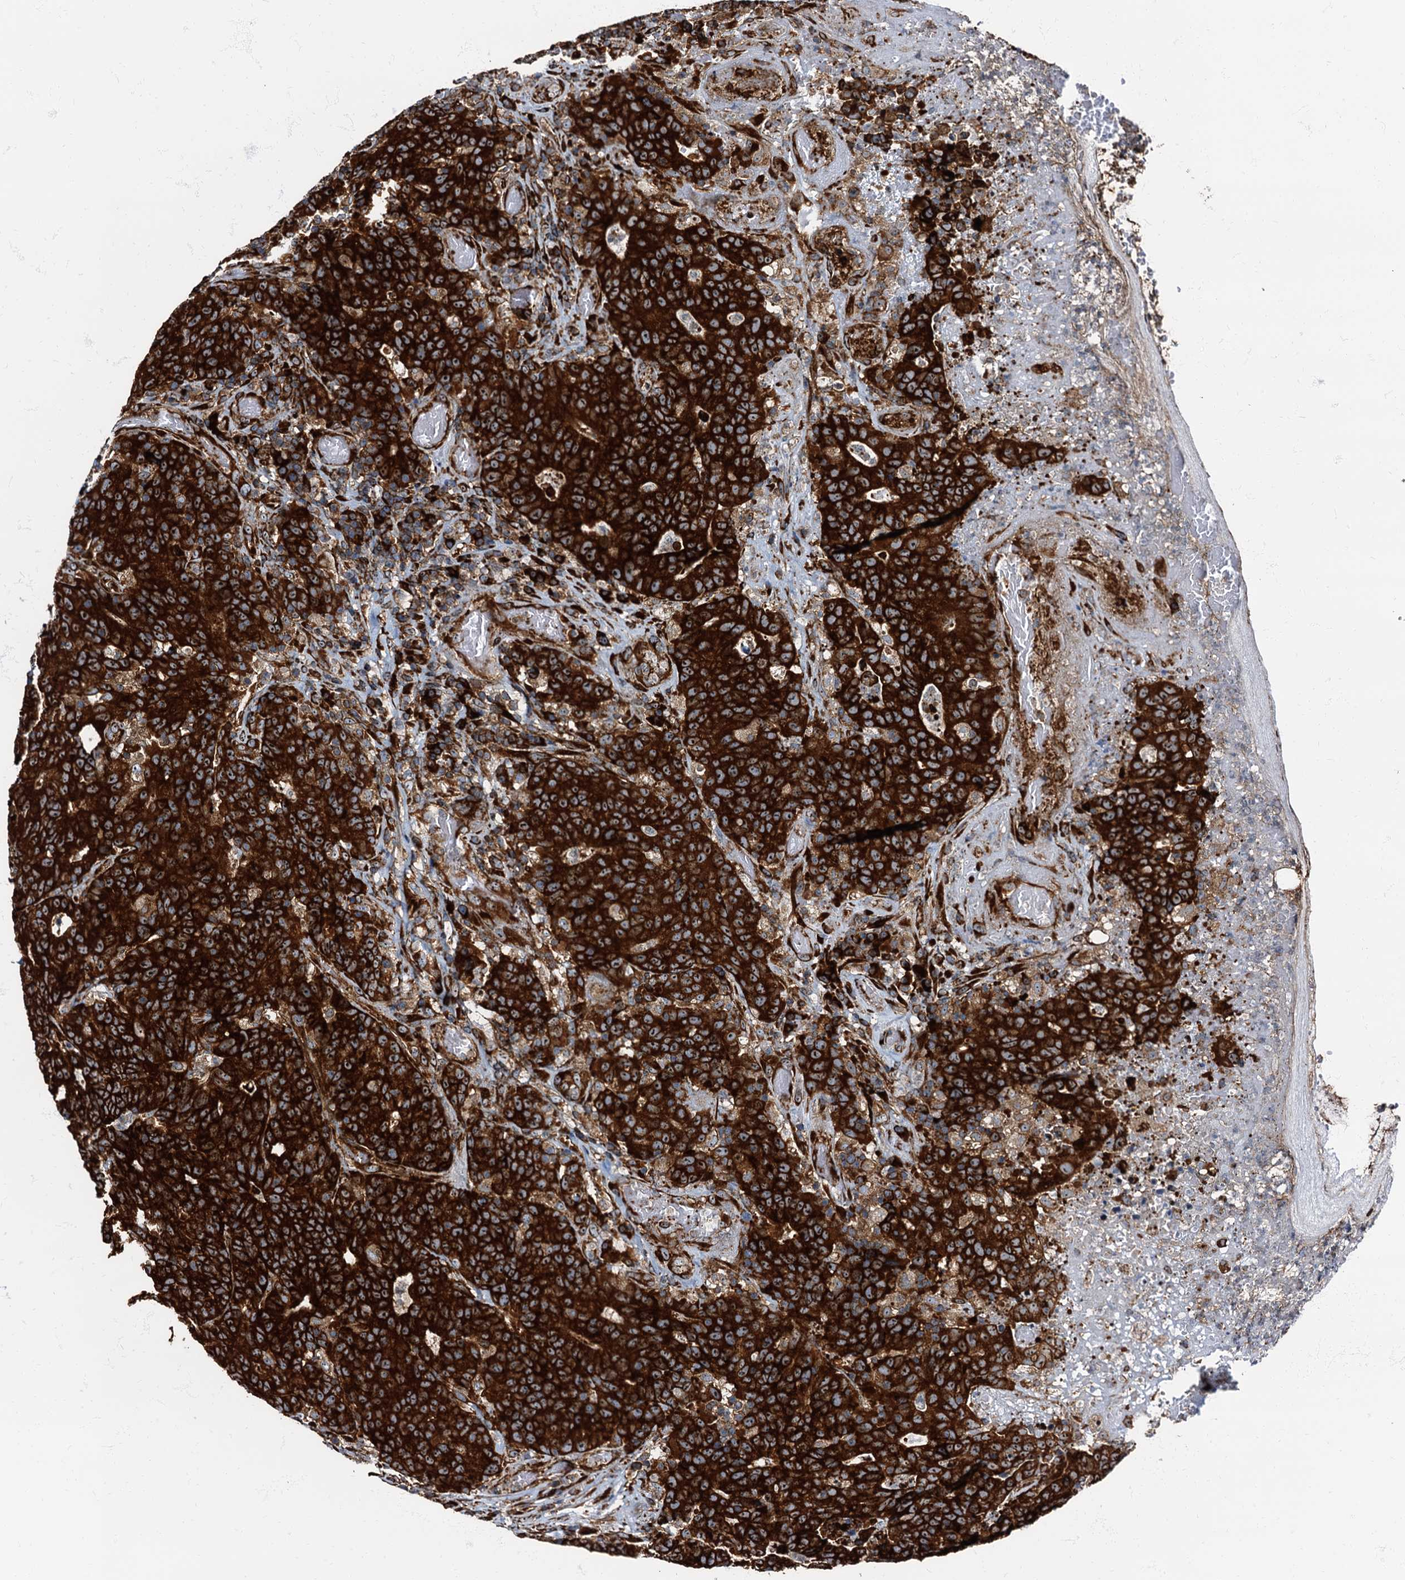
{"staining": {"intensity": "strong", "quantity": ">75%", "location": "cytoplasmic/membranous"}, "tissue": "colorectal cancer", "cell_type": "Tumor cells", "image_type": "cancer", "snomed": [{"axis": "morphology", "description": "Adenocarcinoma, NOS"}, {"axis": "topography", "description": "Colon"}], "caption": "Strong cytoplasmic/membranous expression is appreciated in approximately >75% of tumor cells in colorectal cancer (adenocarcinoma).", "gene": "ATP2C1", "patient": {"sex": "female", "age": 75}}